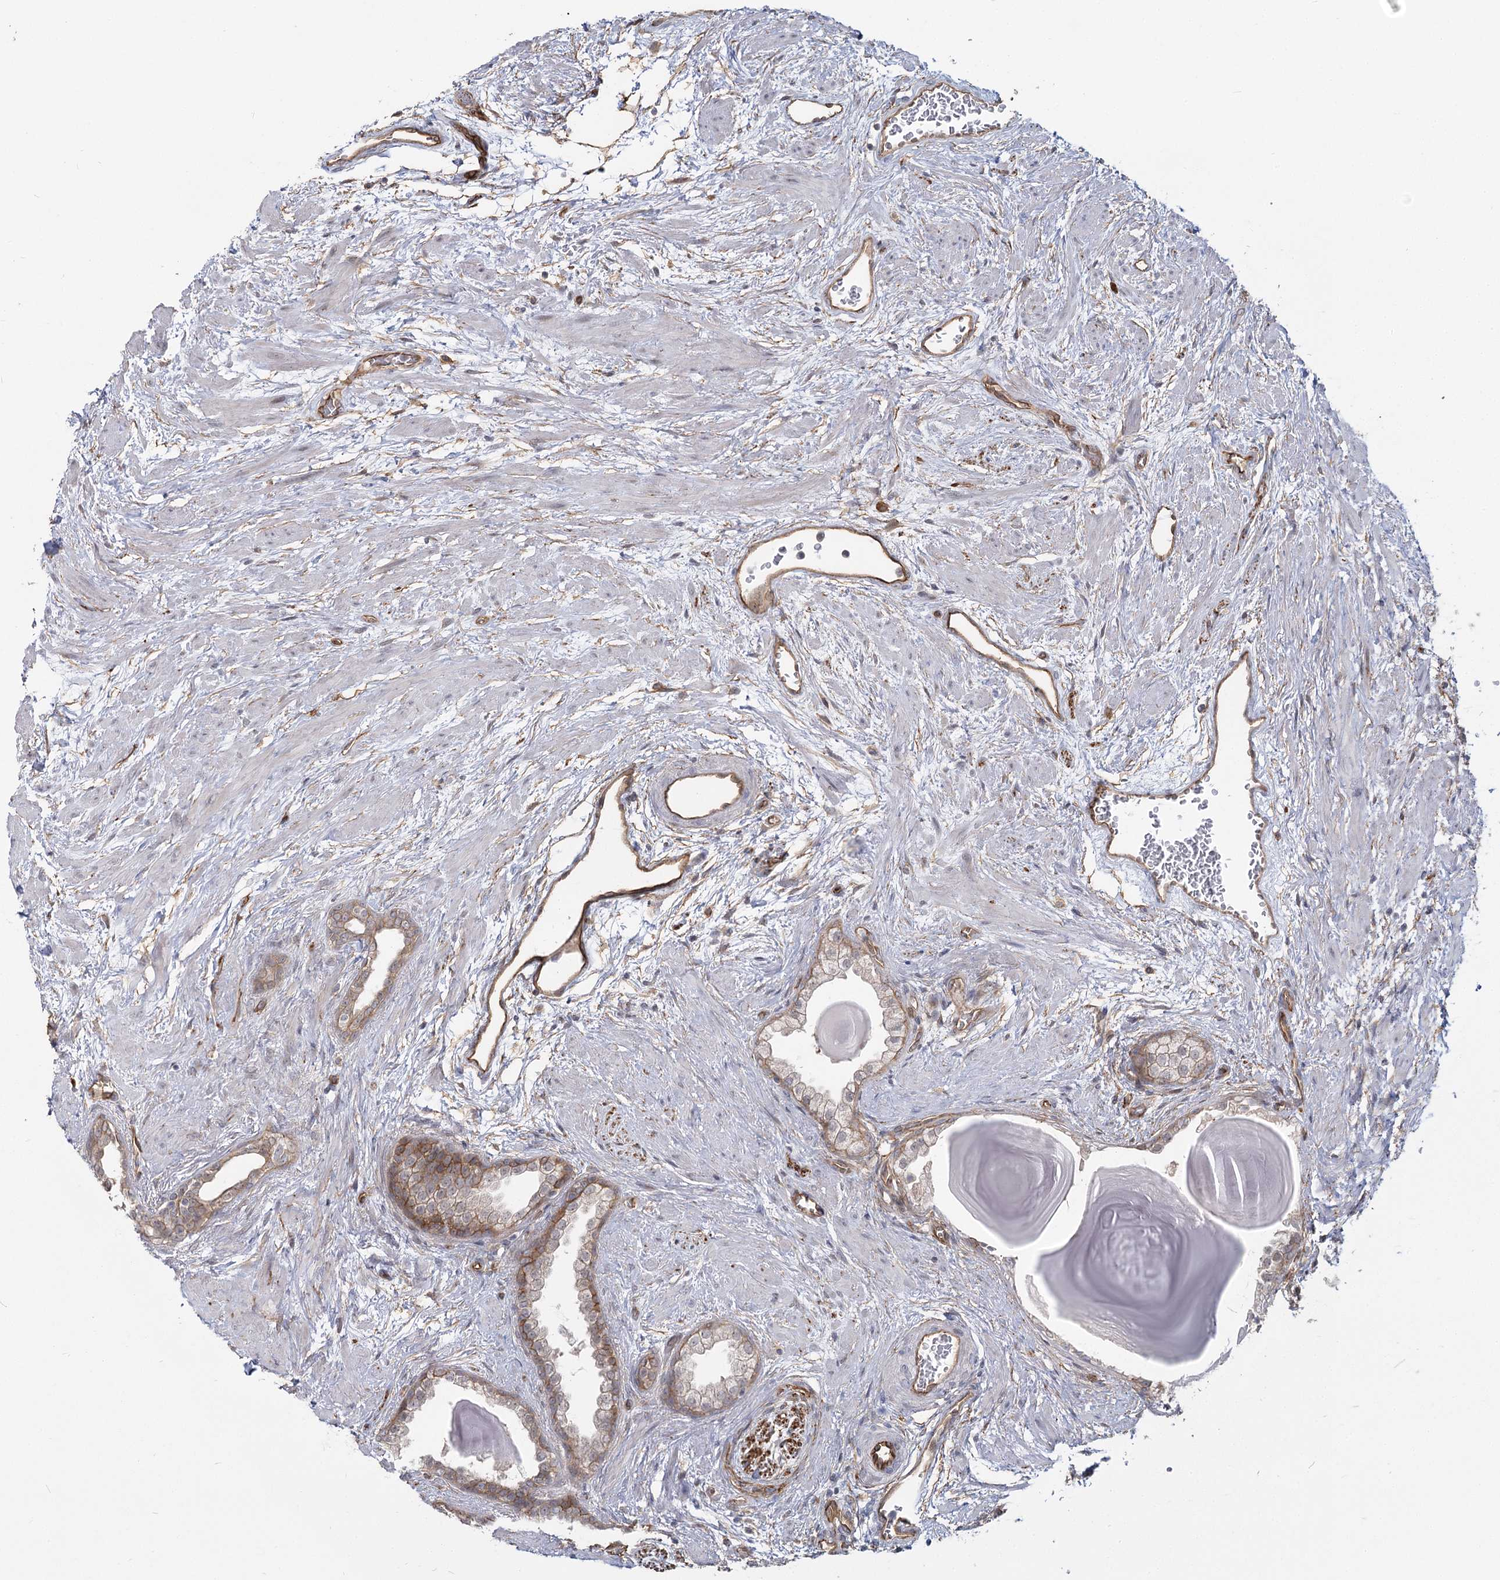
{"staining": {"intensity": "weak", "quantity": "25%-75%", "location": "cytoplasmic/membranous"}, "tissue": "prostate", "cell_type": "Glandular cells", "image_type": "normal", "snomed": [{"axis": "morphology", "description": "Normal tissue, NOS"}, {"axis": "topography", "description": "Prostate"}], "caption": "Prostate stained with a brown dye shows weak cytoplasmic/membranous positive positivity in approximately 25%-75% of glandular cells.", "gene": "RPP14", "patient": {"sex": "male", "age": 48}}